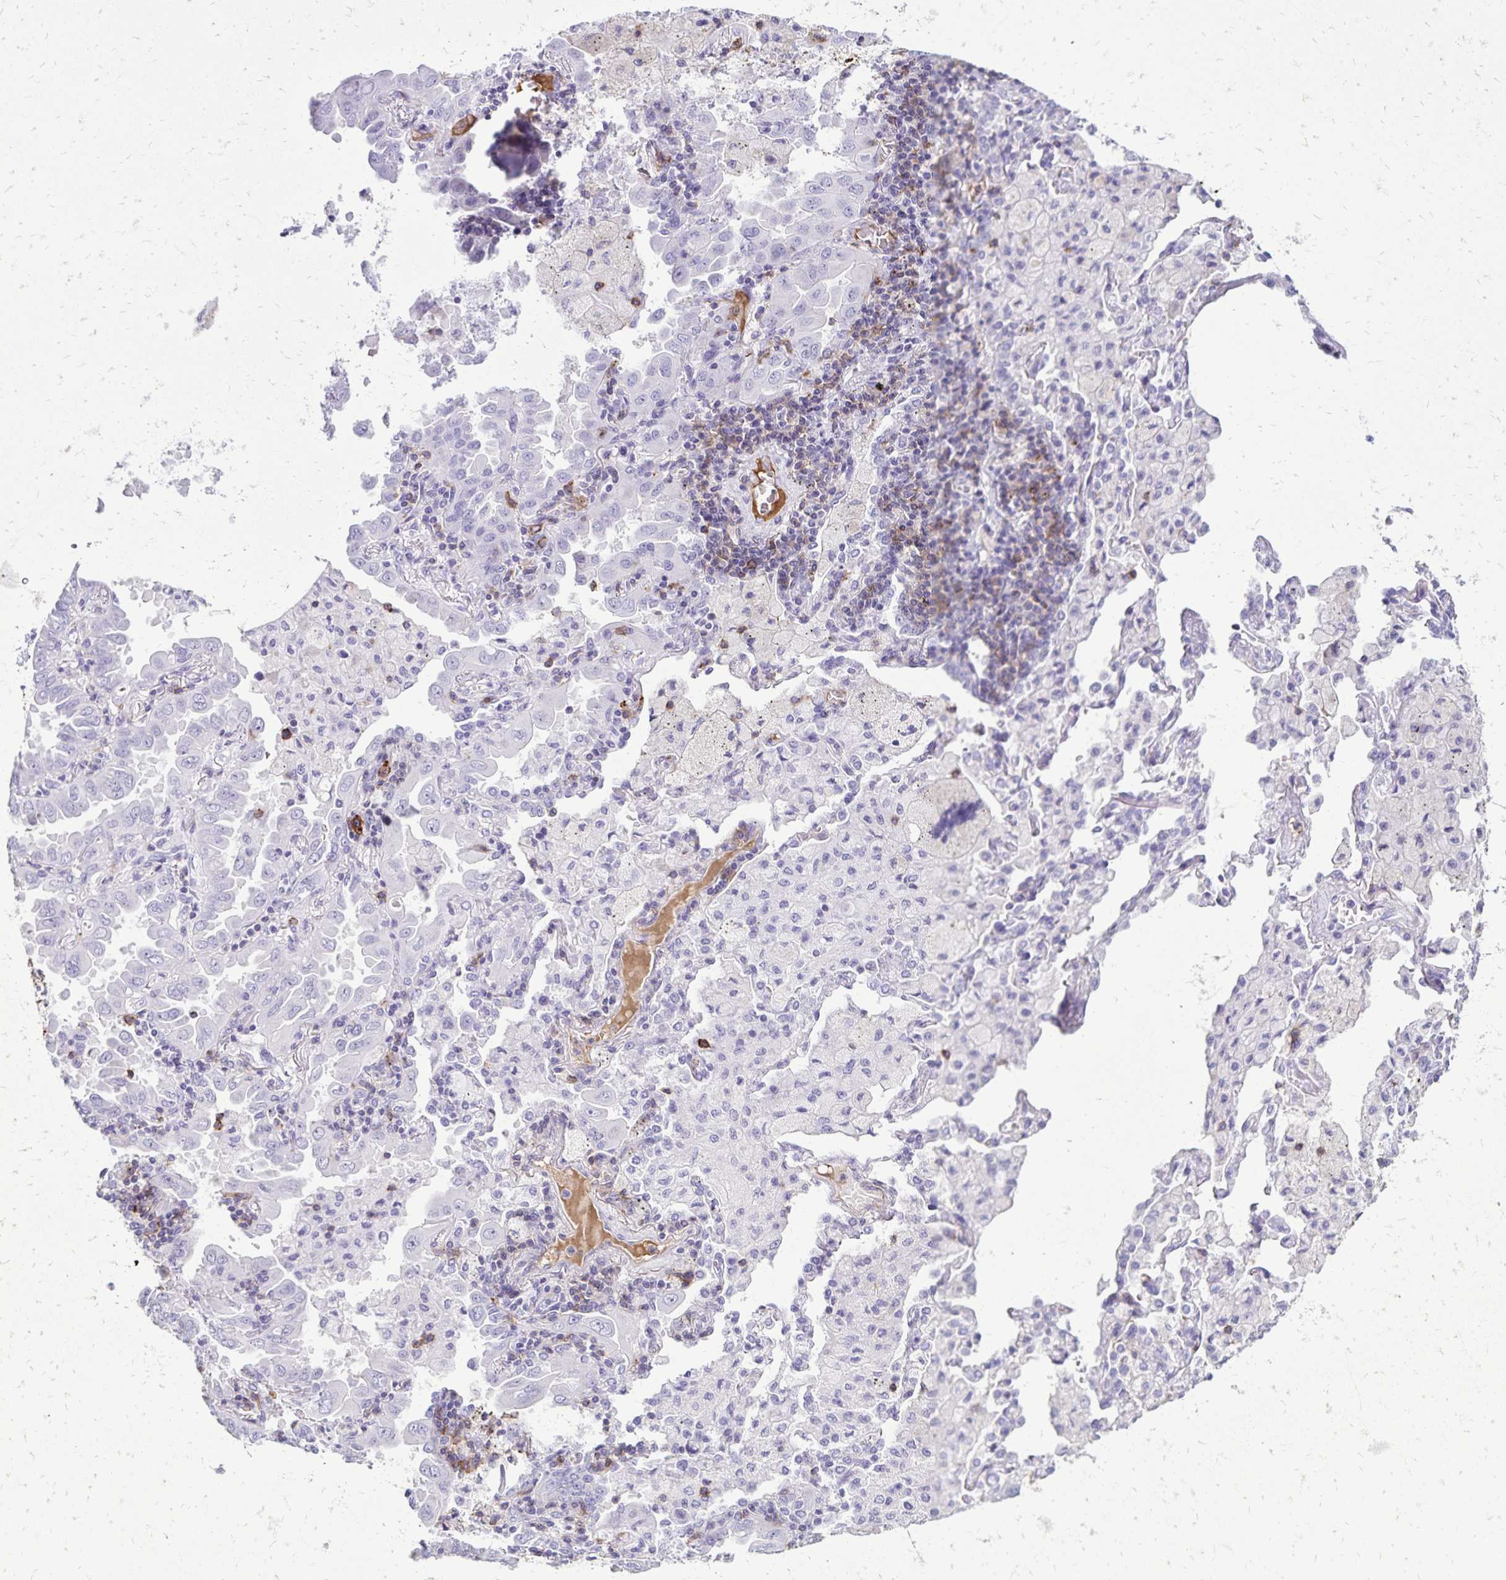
{"staining": {"intensity": "negative", "quantity": "none", "location": "none"}, "tissue": "lung cancer", "cell_type": "Tumor cells", "image_type": "cancer", "snomed": [{"axis": "morphology", "description": "Adenocarcinoma, NOS"}, {"axis": "topography", "description": "Lung"}], "caption": "This is an immunohistochemistry histopathology image of lung adenocarcinoma. There is no staining in tumor cells.", "gene": "CD27", "patient": {"sex": "male", "age": 64}}